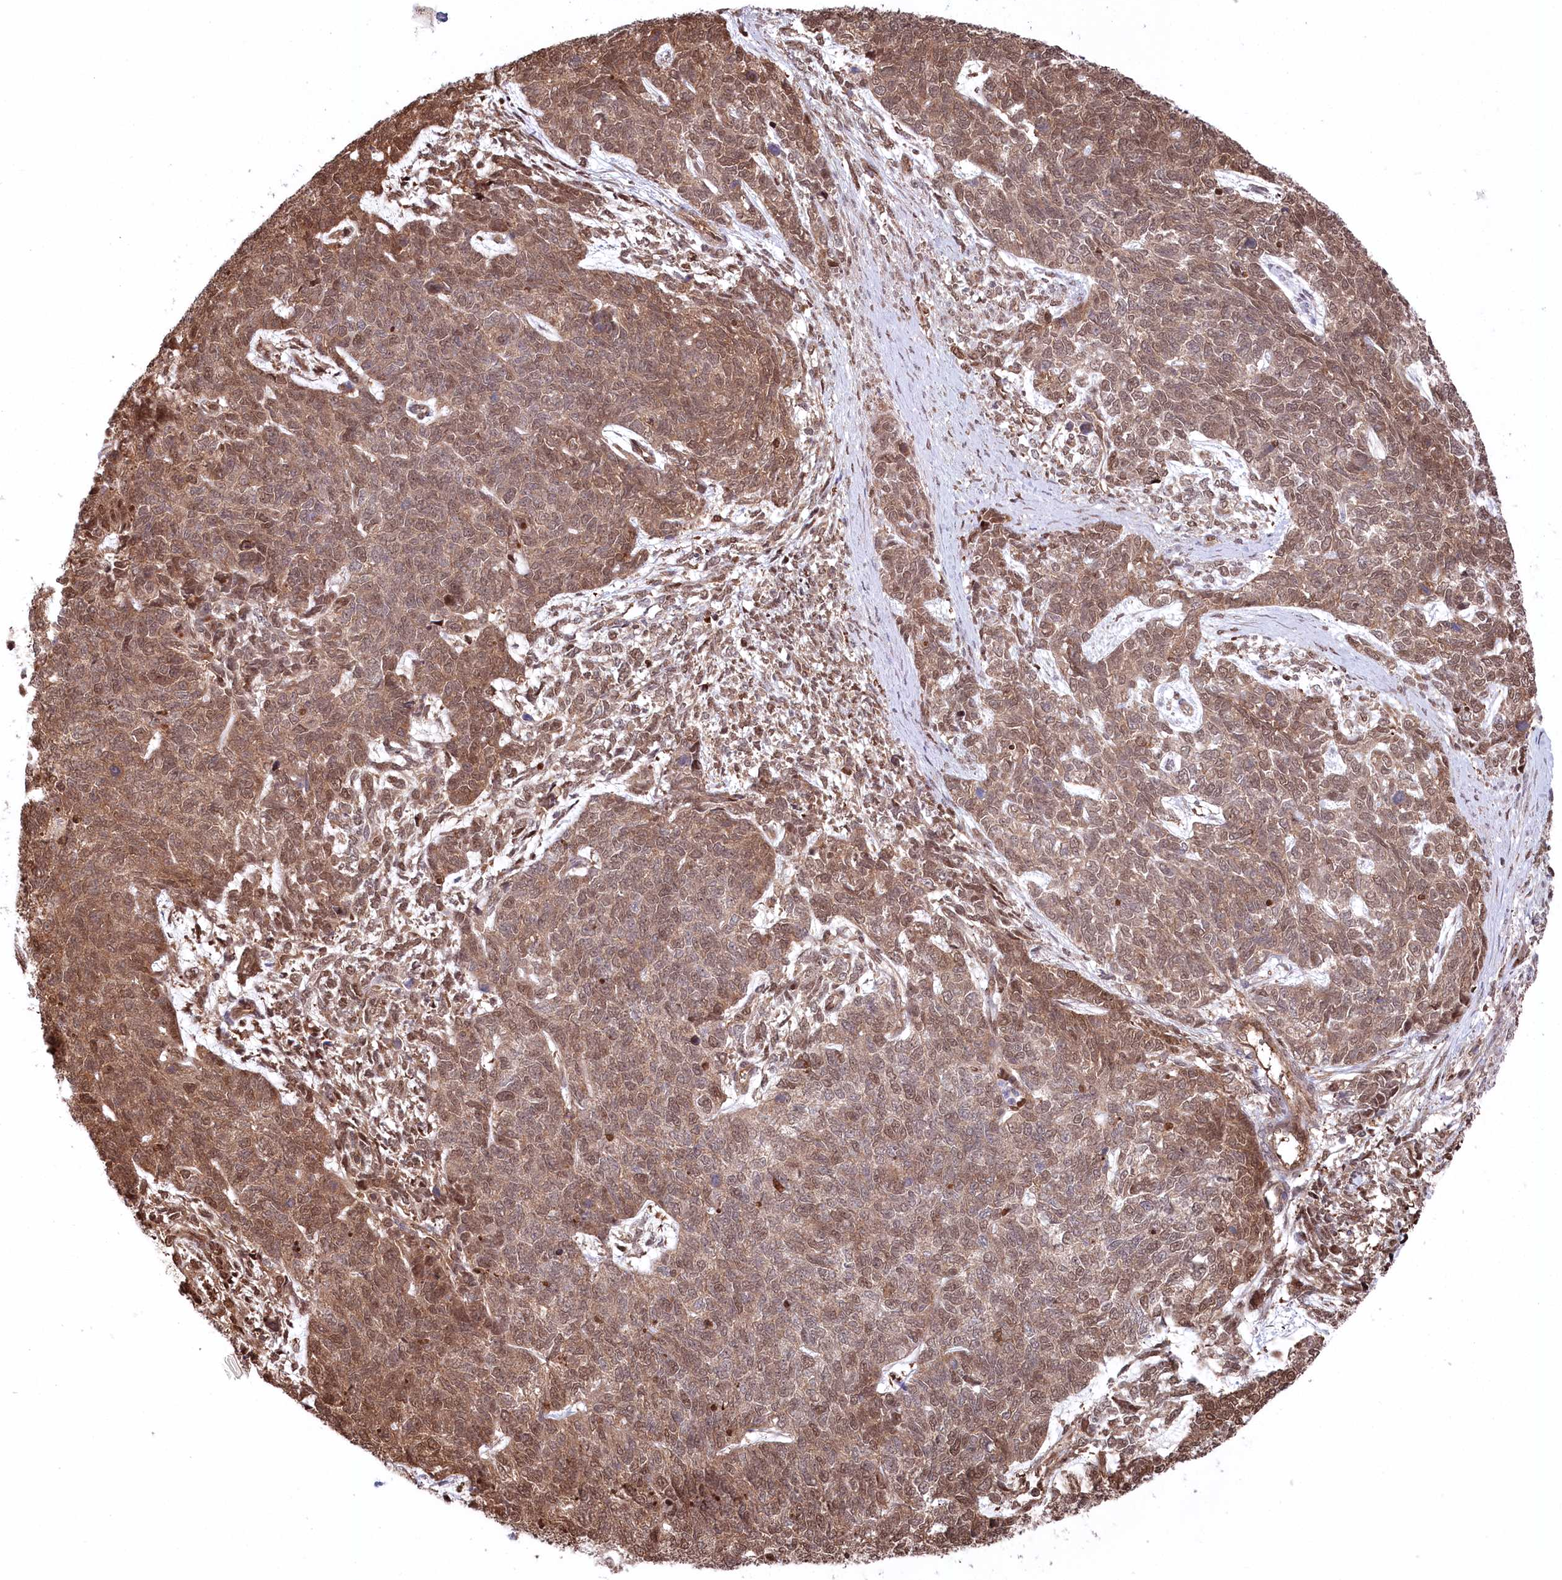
{"staining": {"intensity": "moderate", "quantity": ">75%", "location": "cytoplasmic/membranous,nuclear"}, "tissue": "cervical cancer", "cell_type": "Tumor cells", "image_type": "cancer", "snomed": [{"axis": "morphology", "description": "Squamous cell carcinoma, NOS"}, {"axis": "topography", "description": "Cervix"}], "caption": "This photomicrograph shows IHC staining of cervical cancer (squamous cell carcinoma), with medium moderate cytoplasmic/membranous and nuclear expression in about >75% of tumor cells.", "gene": "PSMA1", "patient": {"sex": "female", "age": 63}}